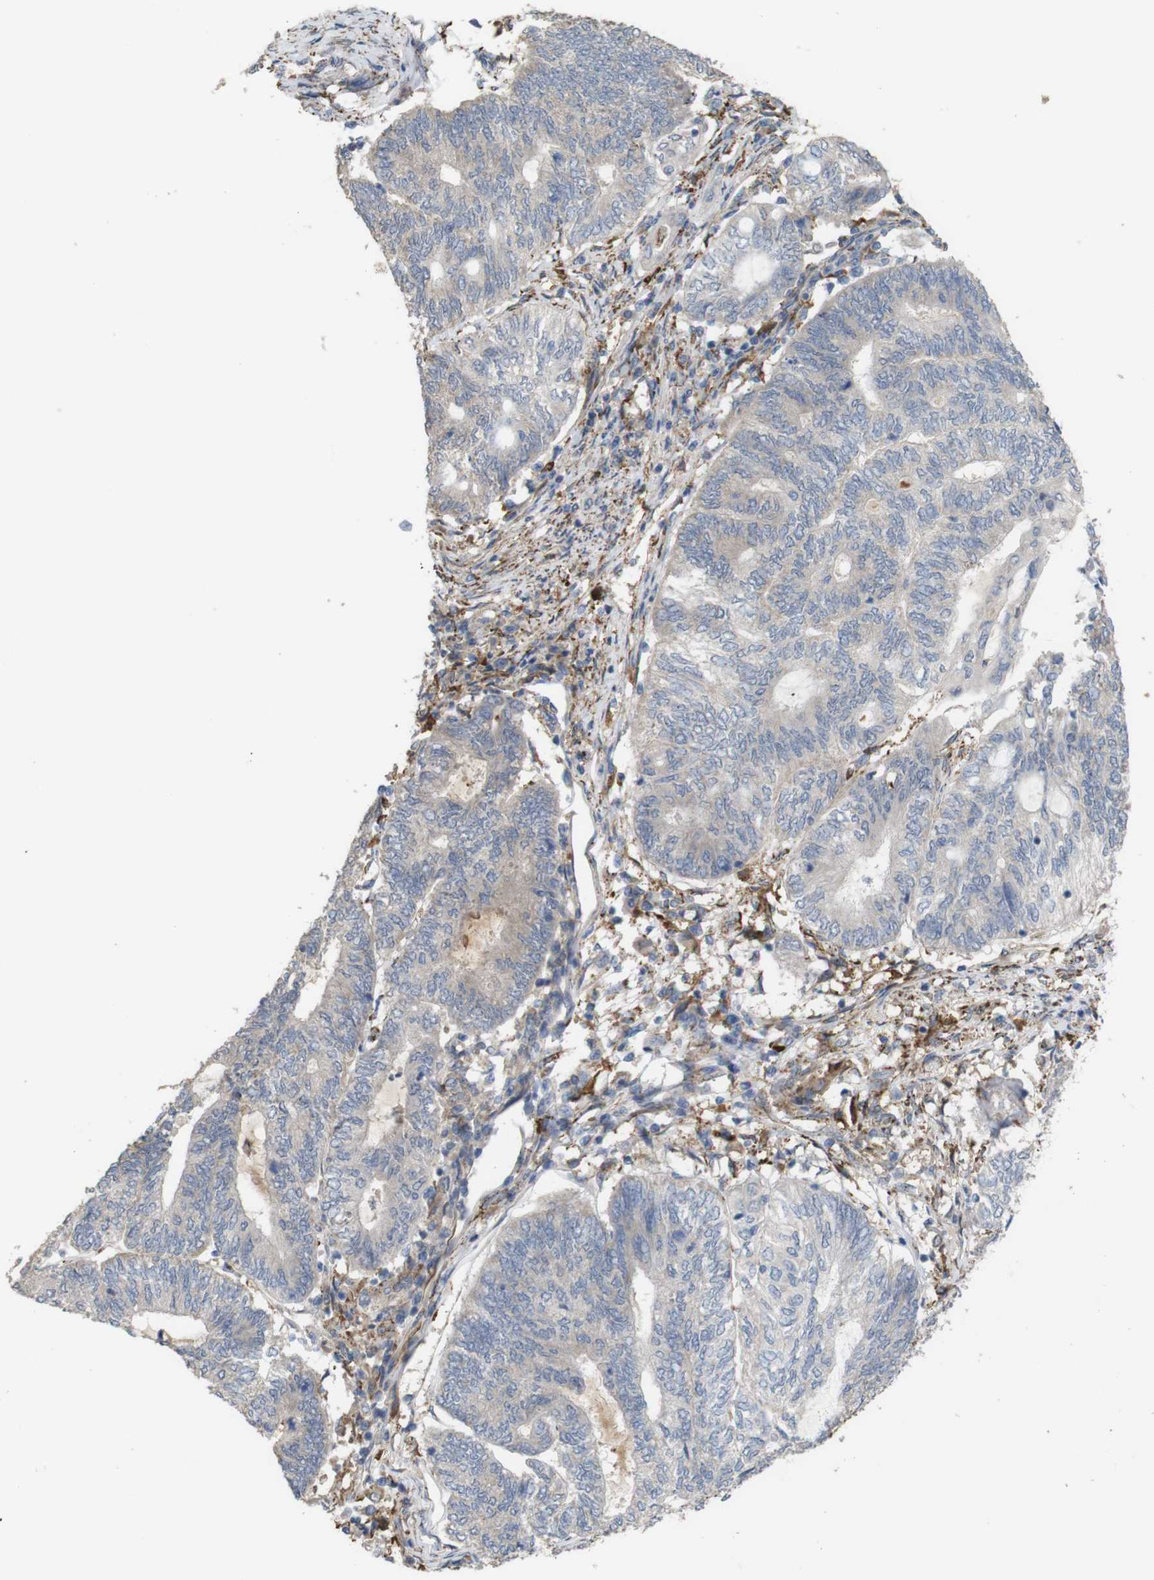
{"staining": {"intensity": "weak", "quantity": "<25%", "location": "cytoplasmic/membranous"}, "tissue": "endometrial cancer", "cell_type": "Tumor cells", "image_type": "cancer", "snomed": [{"axis": "morphology", "description": "Adenocarcinoma, NOS"}, {"axis": "topography", "description": "Uterus"}, {"axis": "topography", "description": "Endometrium"}], "caption": "This is an immunohistochemistry micrograph of endometrial cancer. There is no positivity in tumor cells.", "gene": "PTPRR", "patient": {"sex": "female", "age": 70}}